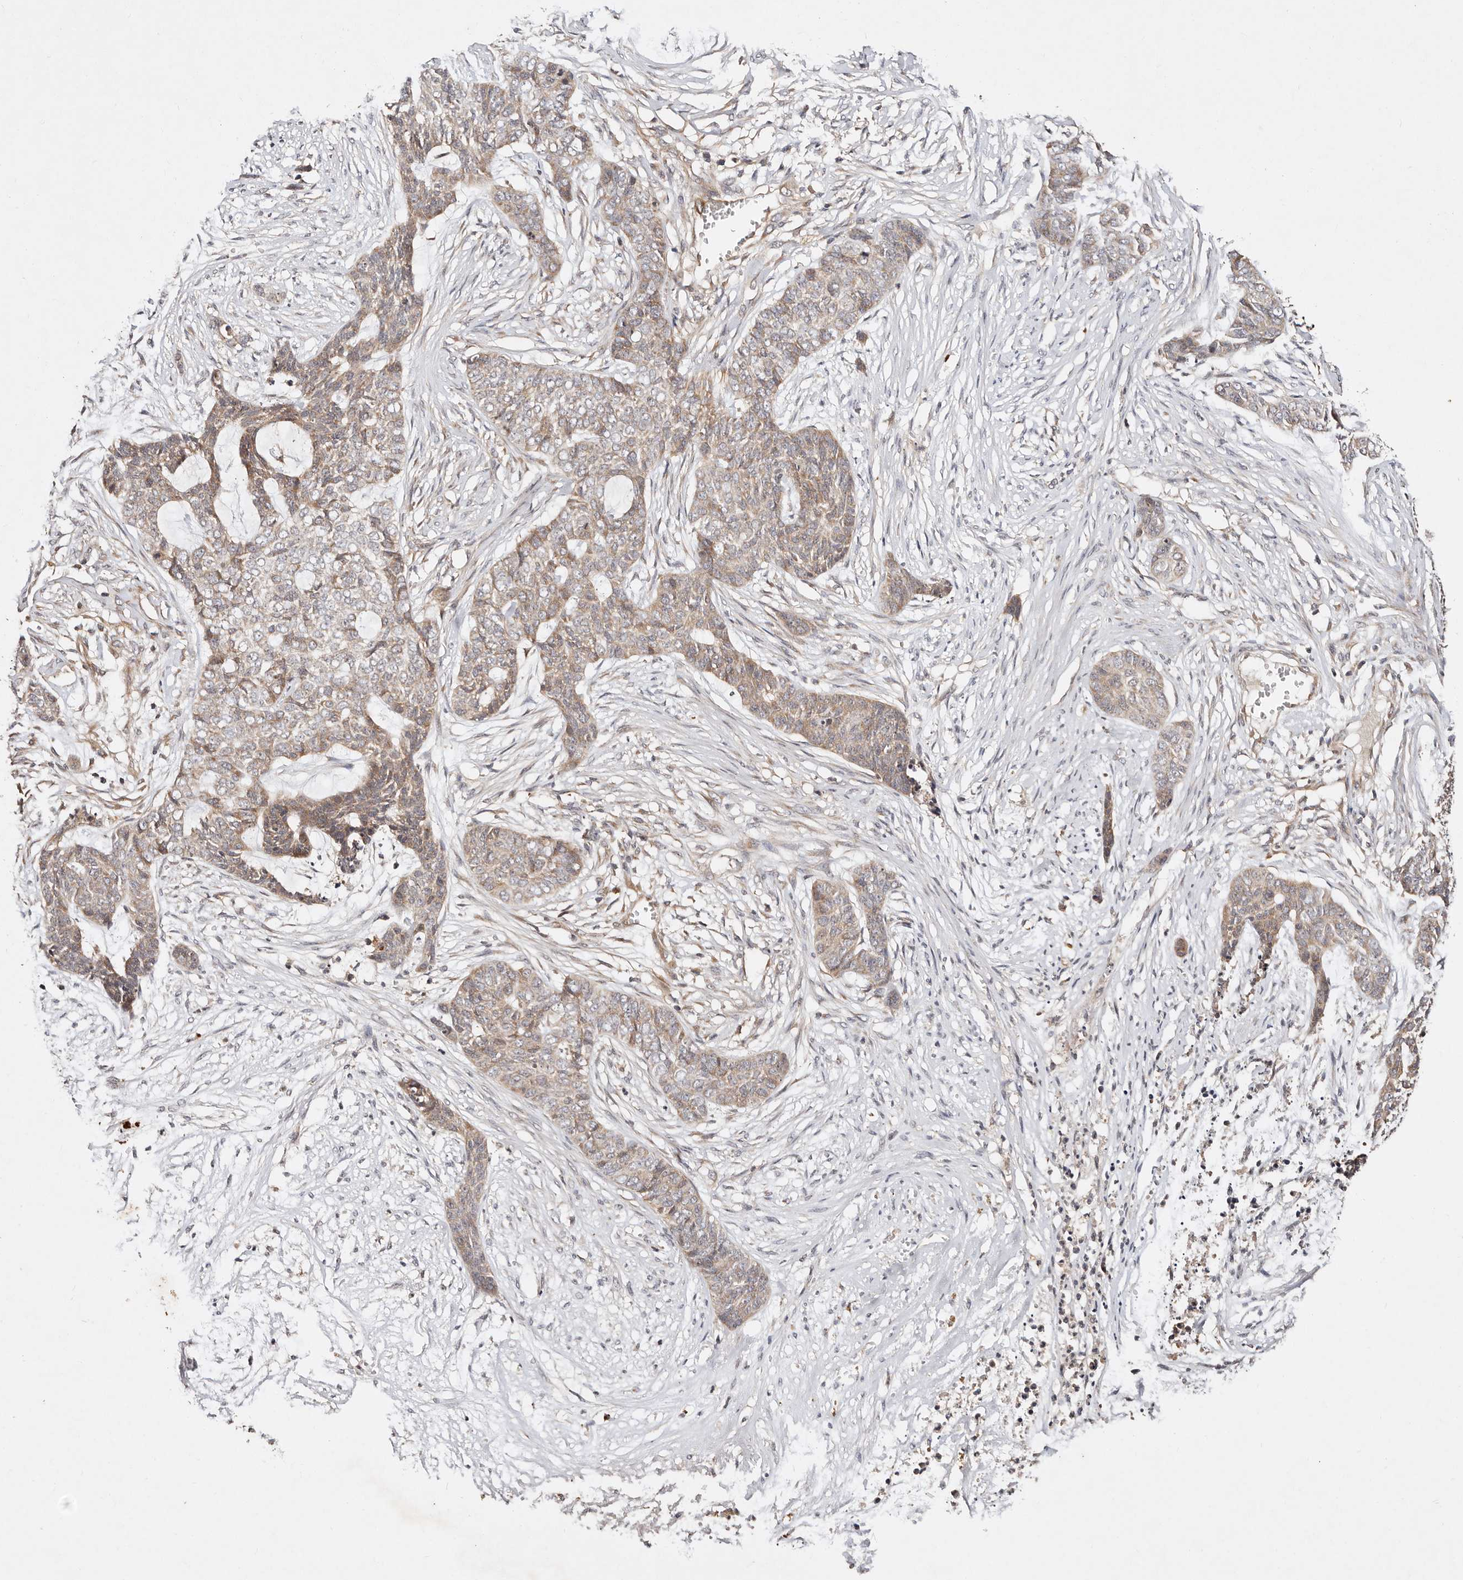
{"staining": {"intensity": "moderate", "quantity": "25%-75%", "location": "cytoplasmic/membranous"}, "tissue": "skin cancer", "cell_type": "Tumor cells", "image_type": "cancer", "snomed": [{"axis": "morphology", "description": "Basal cell carcinoma"}, {"axis": "topography", "description": "Skin"}], "caption": "This micrograph displays immunohistochemistry staining of human skin cancer, with medium moderate cytoplasmic/membranous staining in approximately 25%-75% of tumor cells.", "gene": "DENND11", "patient": {"sex": "female", "age": 64}}